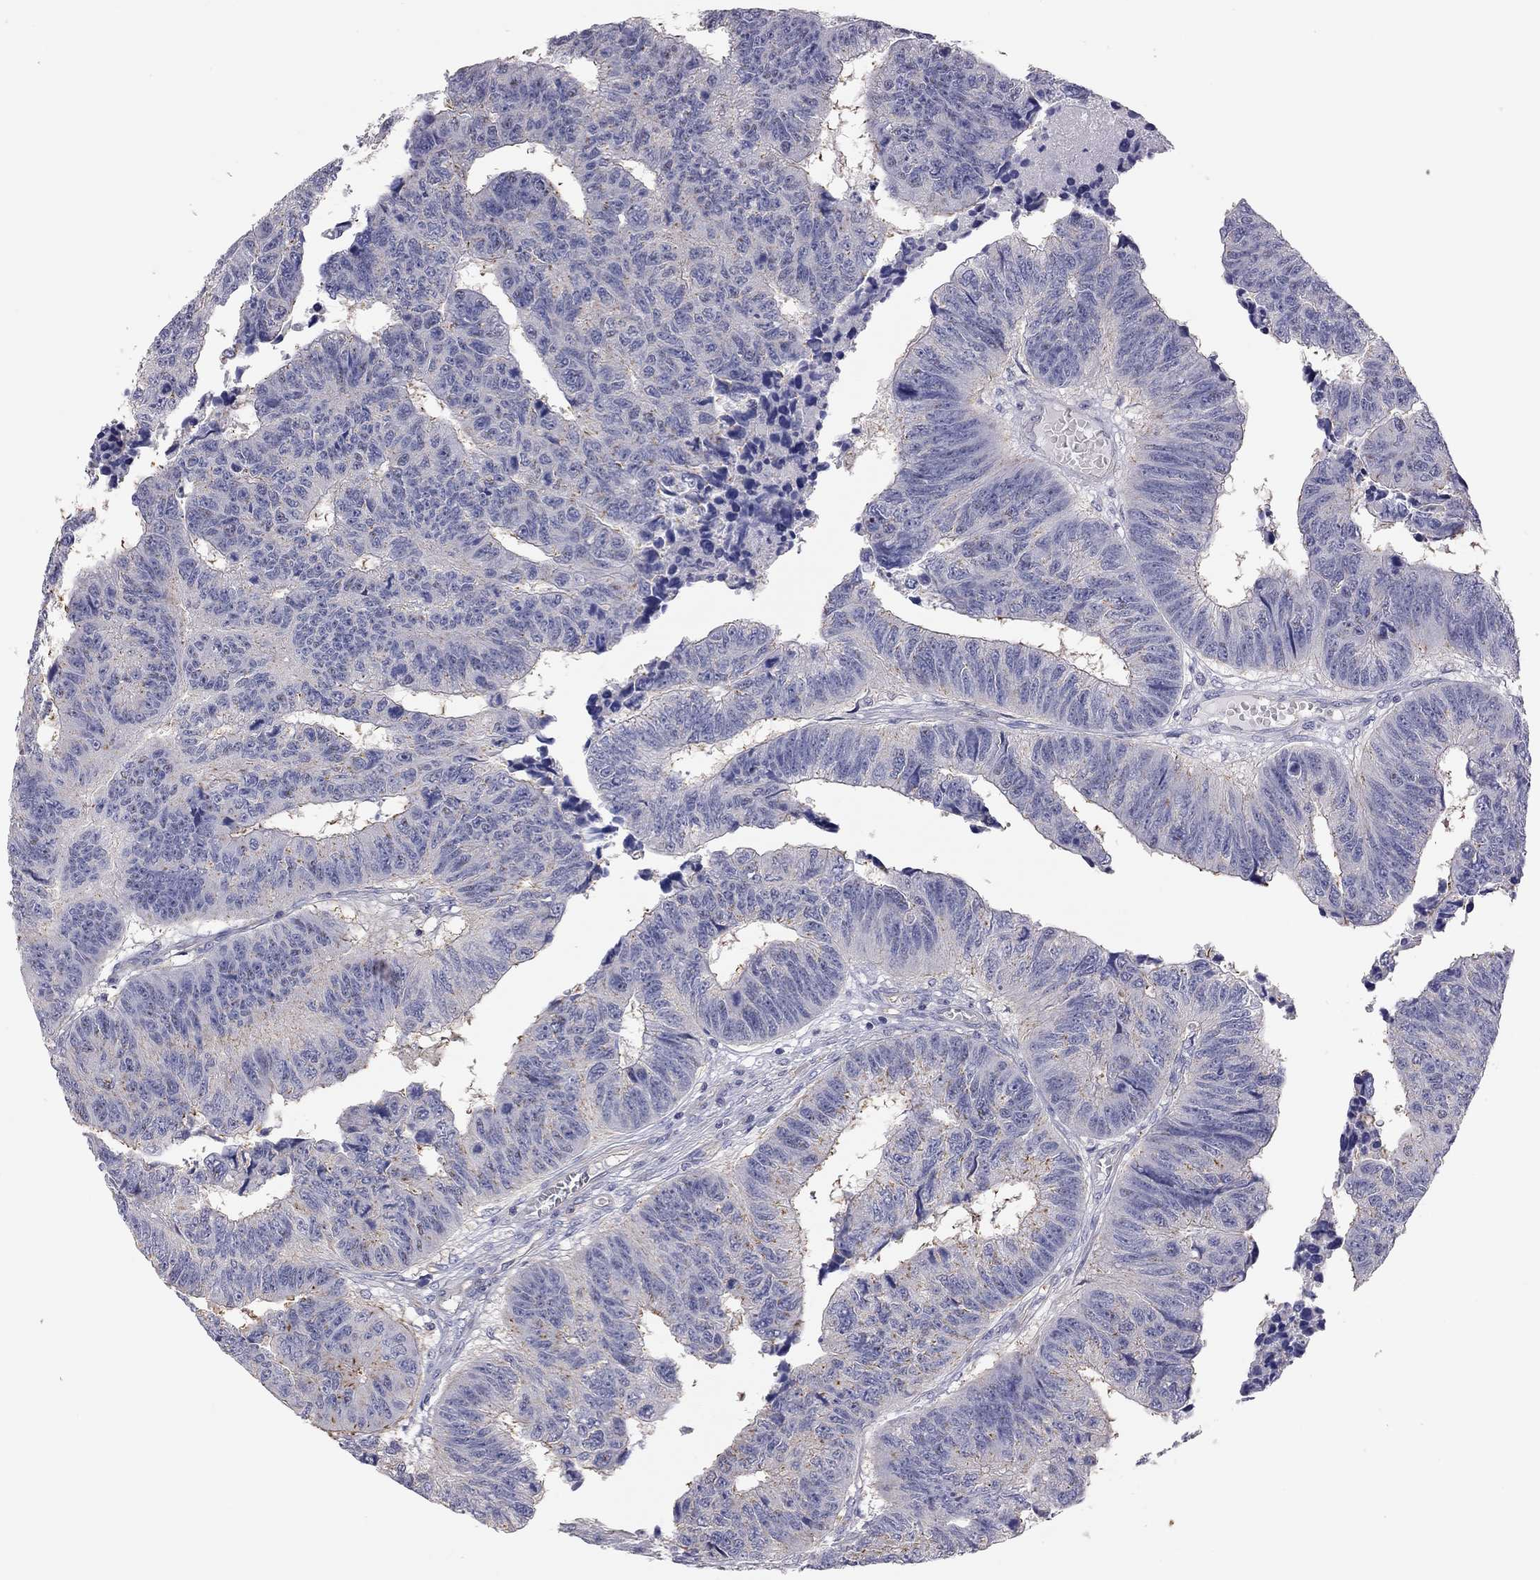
{"staining": {"intensity": "negative", "quantity": "none", "location": "none"}, "tissue": "colorectal cancer", "cell_type": "Tumor cells", "image_type": "cancer", "snomed": [{"axis": "morphology", "description": "Adenocarcinoma, NOS"}, {"axis": "topography", "description": "Rectum"}], "caption": "Histopathology image shows no protein staining in tumor cells of colorectal cancer (adenocarcinoma) tissue. (Brightfield microscopy of DAB (3,3'-diaminobenzidine) IHC at high magnification).", "gene": "ADCYAP1", "patient": {"sex": "female", "age": 85}}